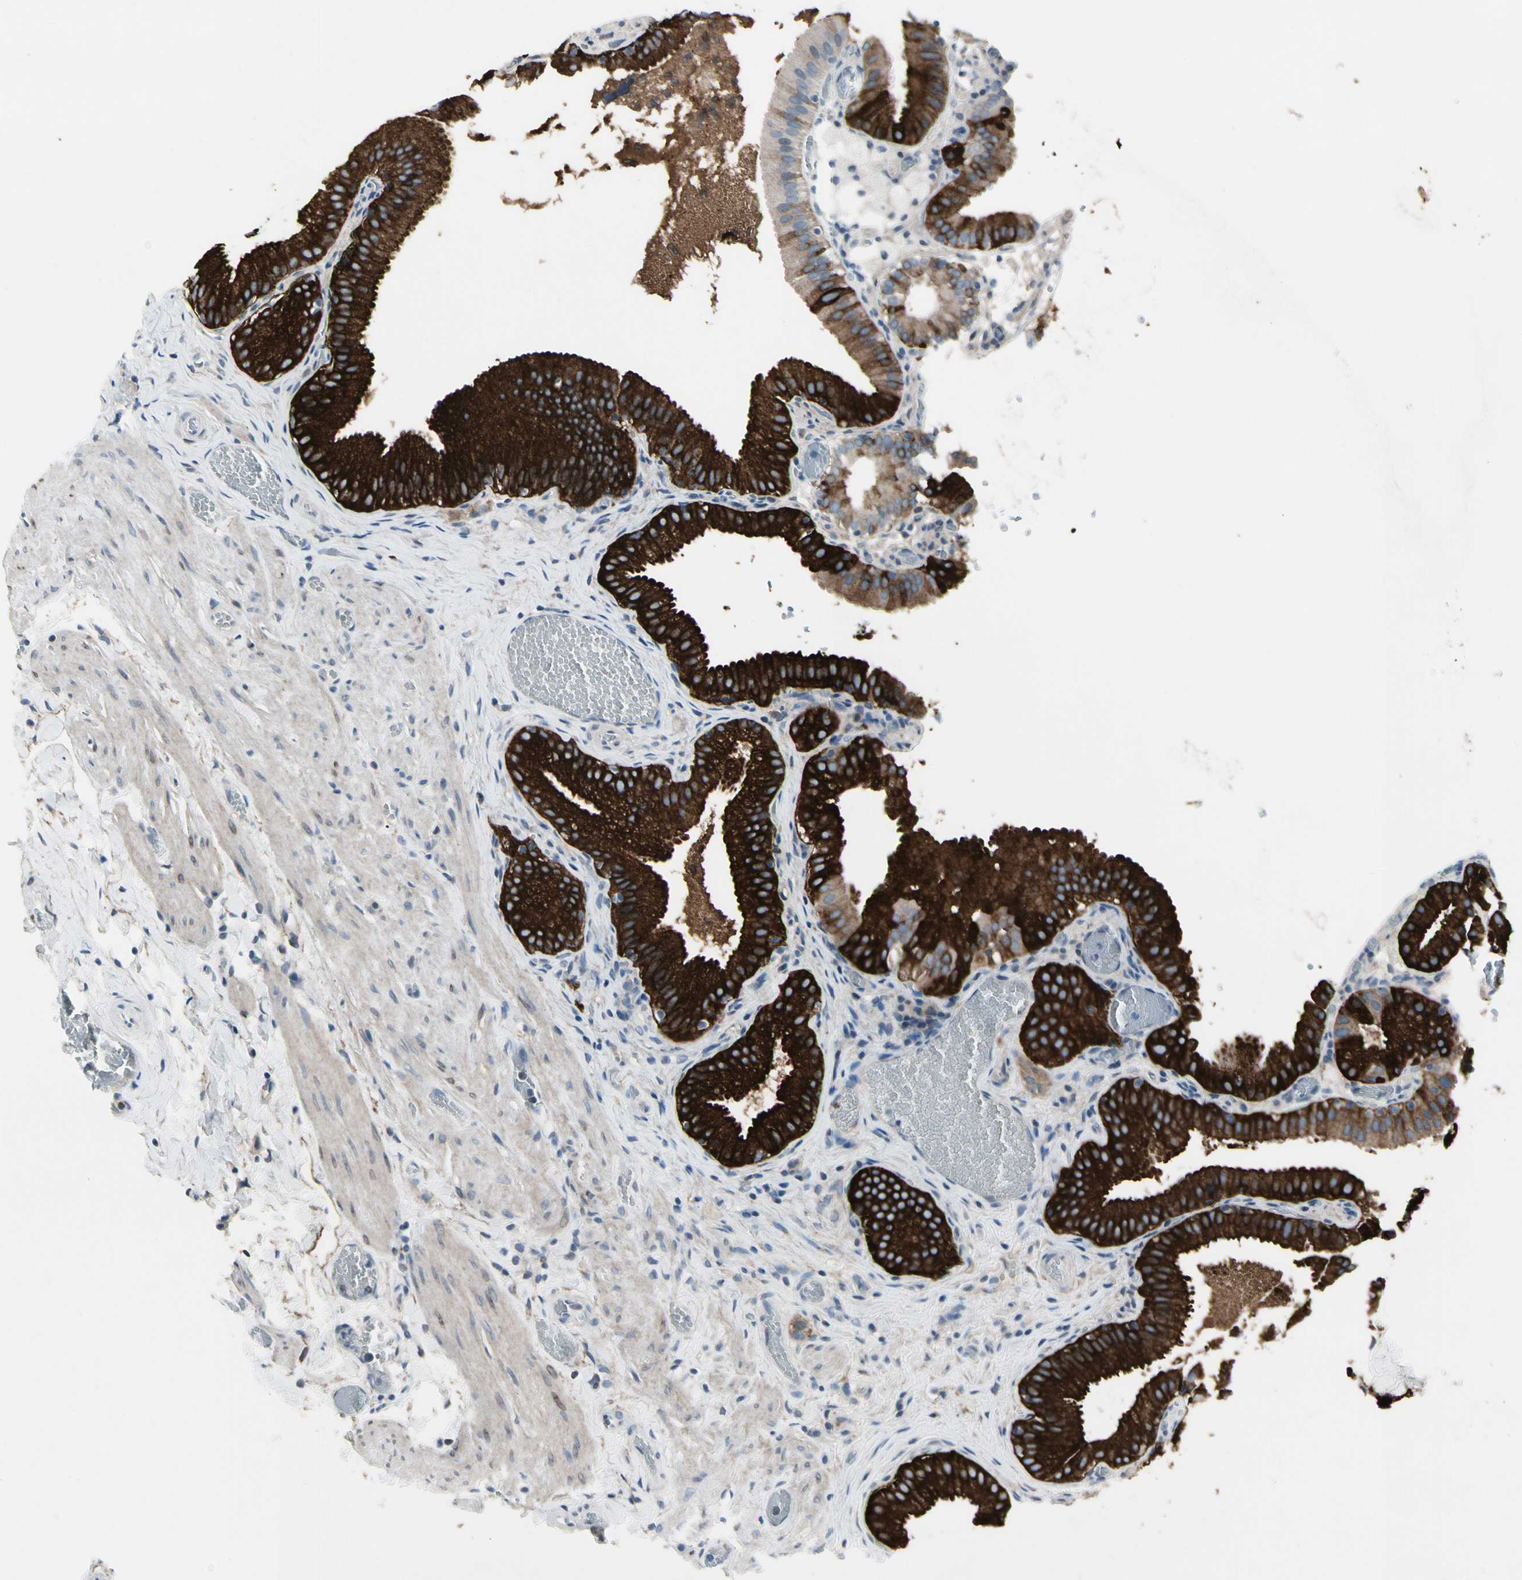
{"staining": {"intensity": "strong", "quantity": ">75%", "location": "cytoplasmic/membranous"}, "tissue": "gallbladder", "cell_type": "Glandular cells", "image_type": "normal", "snomed": [{"axis": "morphology", "description": "Normal tissue, NOS"}, {"axis": "topography", "description": "Gallbladder"}], "caption": "Immunohistochemistry image of normal gallbladder stained for a protein (brown), which reveals high levels of strong cytoplasmic/membranous expression in about >75% of glandular cells.", "gene": "PIGR", "patient": {"sex": "male", "age": 54}}